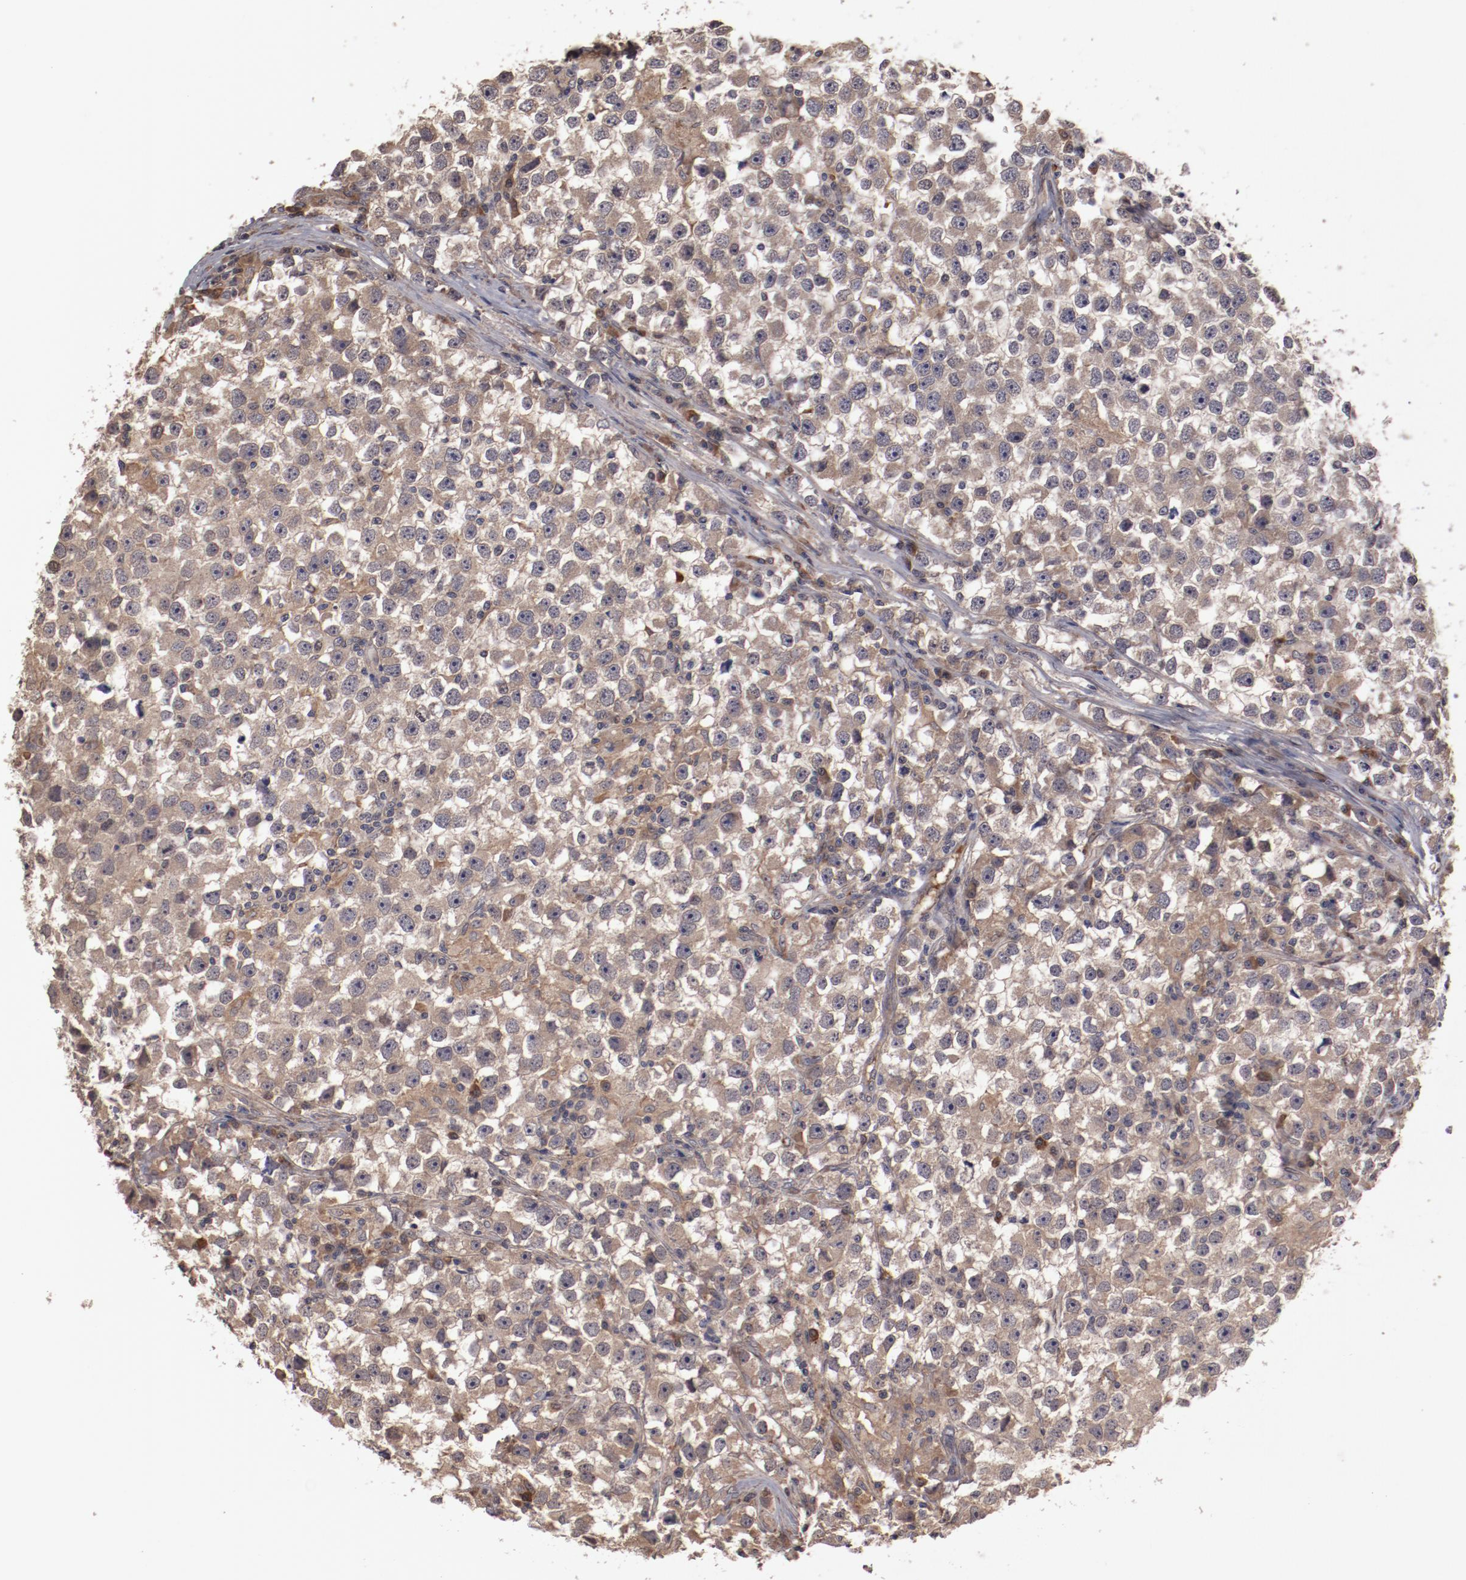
{"staining": {"intensity": "weak", "quantity": ">75%", "location": "cytoplasmic/membranous,nuclear"}, "tissue": "testis cancer", "cell_type": "Tumor cells", "image_type": "cancer", "snomed": [{"axis": "morphology", "description": "Seminoma, NOS"}, {"axis": "topography", "description": "Testis"}], "caption": "Tumor cells show low levels of weak cytoplasmic/membranous and nuclear expression in approximately >75% of cells in human seminoma (testis). (IHC, brightfield microscopy, high magnification).", "gene": "SERPINA7", "patient": {"sex": "male", "age": 33}}